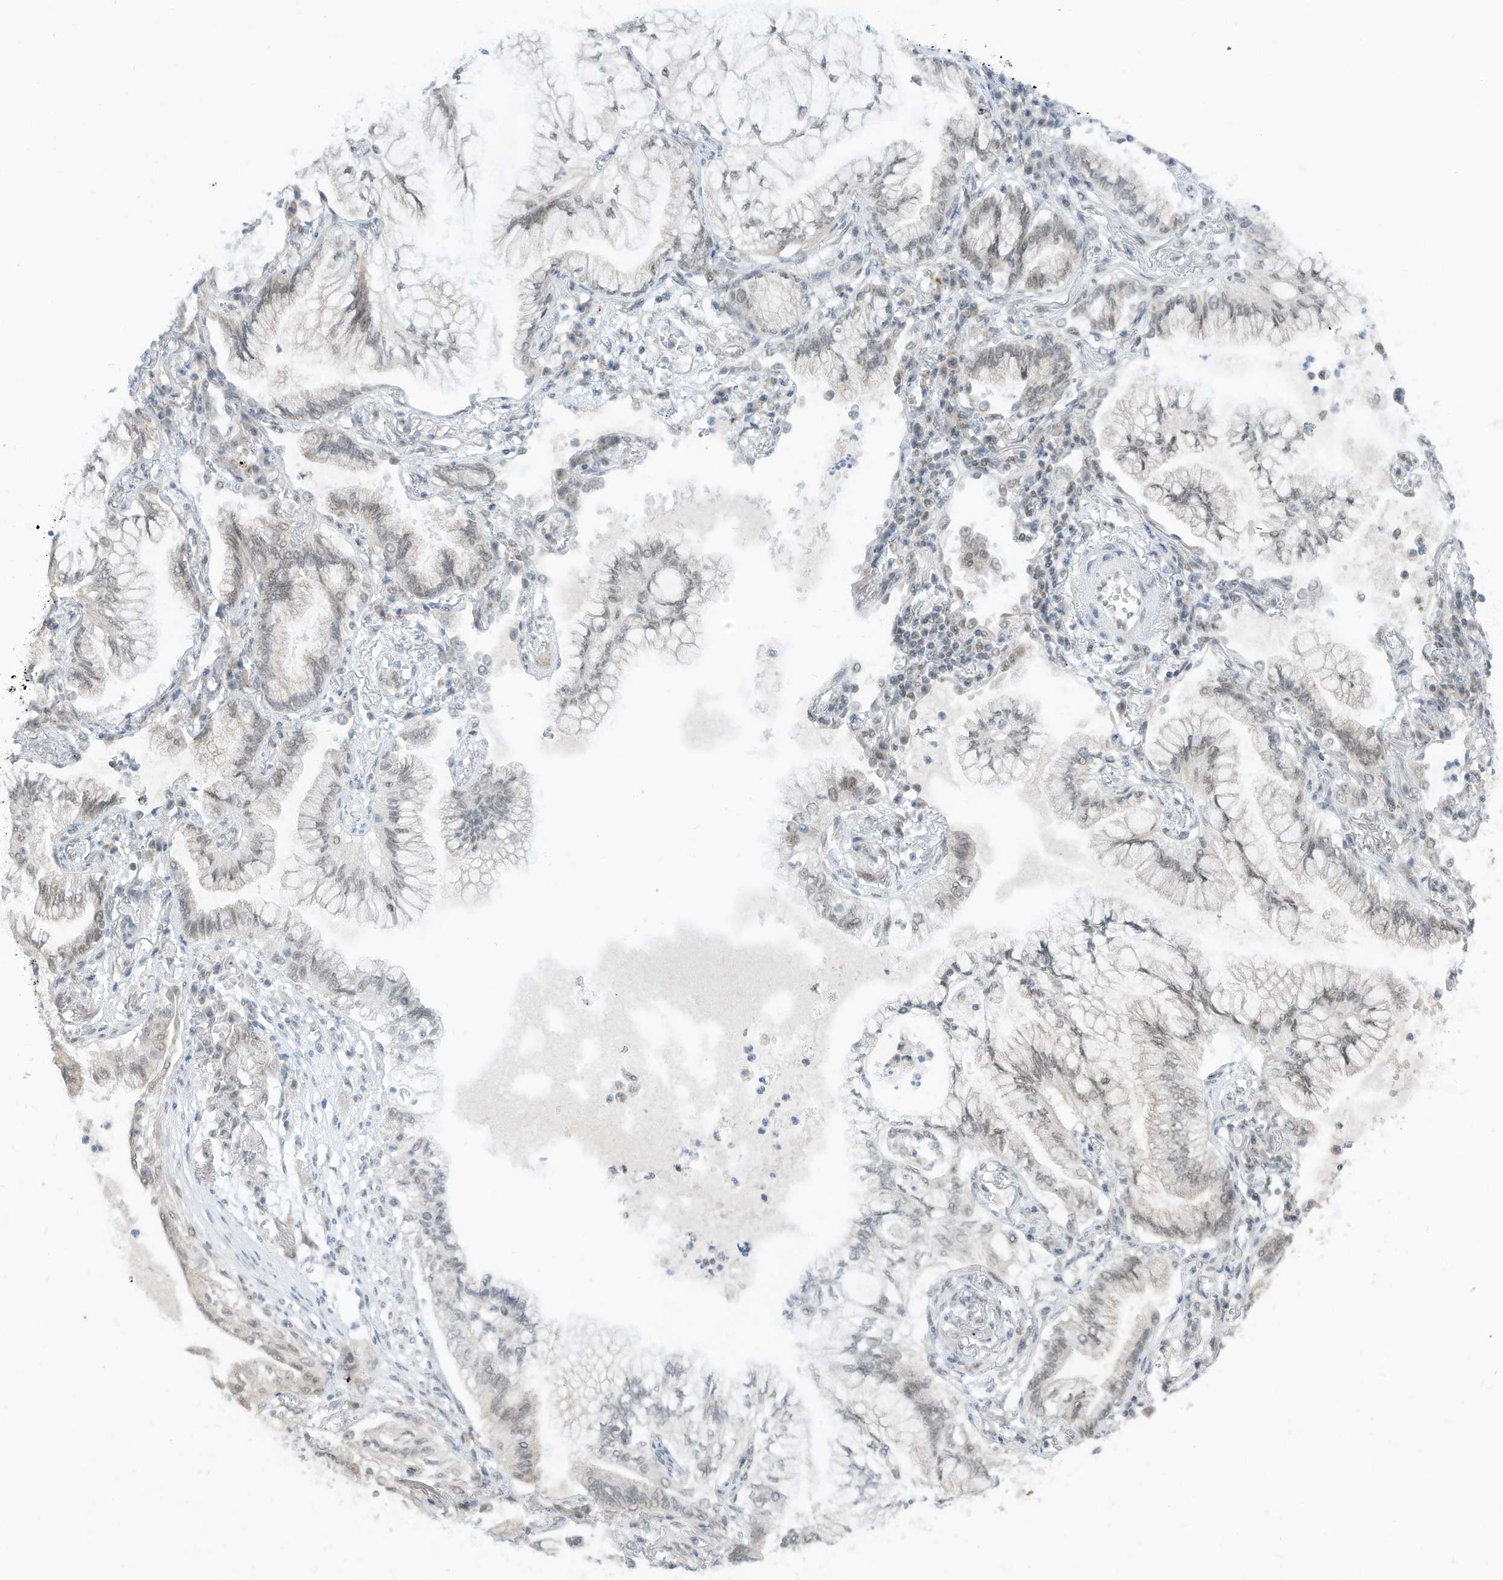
{"staining": {"intensity": "negative", "quantity": "none", "location": "none"}, "tissue": "lung cancer", "cell_type": "Tumor cells", "image_type": "cancer", "snomed": [{"axis": "morphology", "description": "Adenocarcinoma, NOS"}, {"axis": "topography", "description": "Lung"}], "caption": "This is an immunohistochemistry (IHC) image of lung cancer. There is no expression in tumor cells.", "gene": "AURKAIP1", "patient": {"sex": "female", "age": 70}}